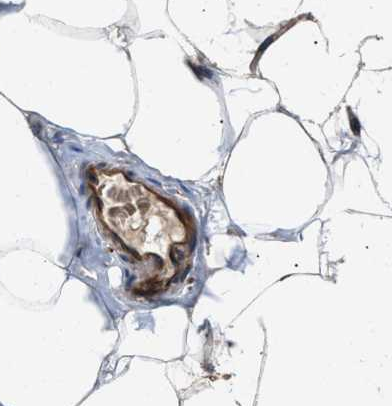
{"staining": {"intensity": "weak", "quantity": ">75%", "location": "cytoplasmic/membranous"}, "tissue": "adipose tissue", "cell_type": "Adipocytes", "image_type": "normal", "snomed": [{"axis": "morphology", "description": "Normal tissue, NOS"}, {"axis": "topography", "description": "Breast"}, {"axis": "topography", "description": "Soft tissue"}], "caption": "Adipose tissue stained with IHC exhibits weak cytoplasmic/membranous staining in approximately >75% of adipocytes. (IHC, brightfield microscopy, high magnification).", "gene": "IL17RC", "patient": {"sex": "female", "age": 75}}